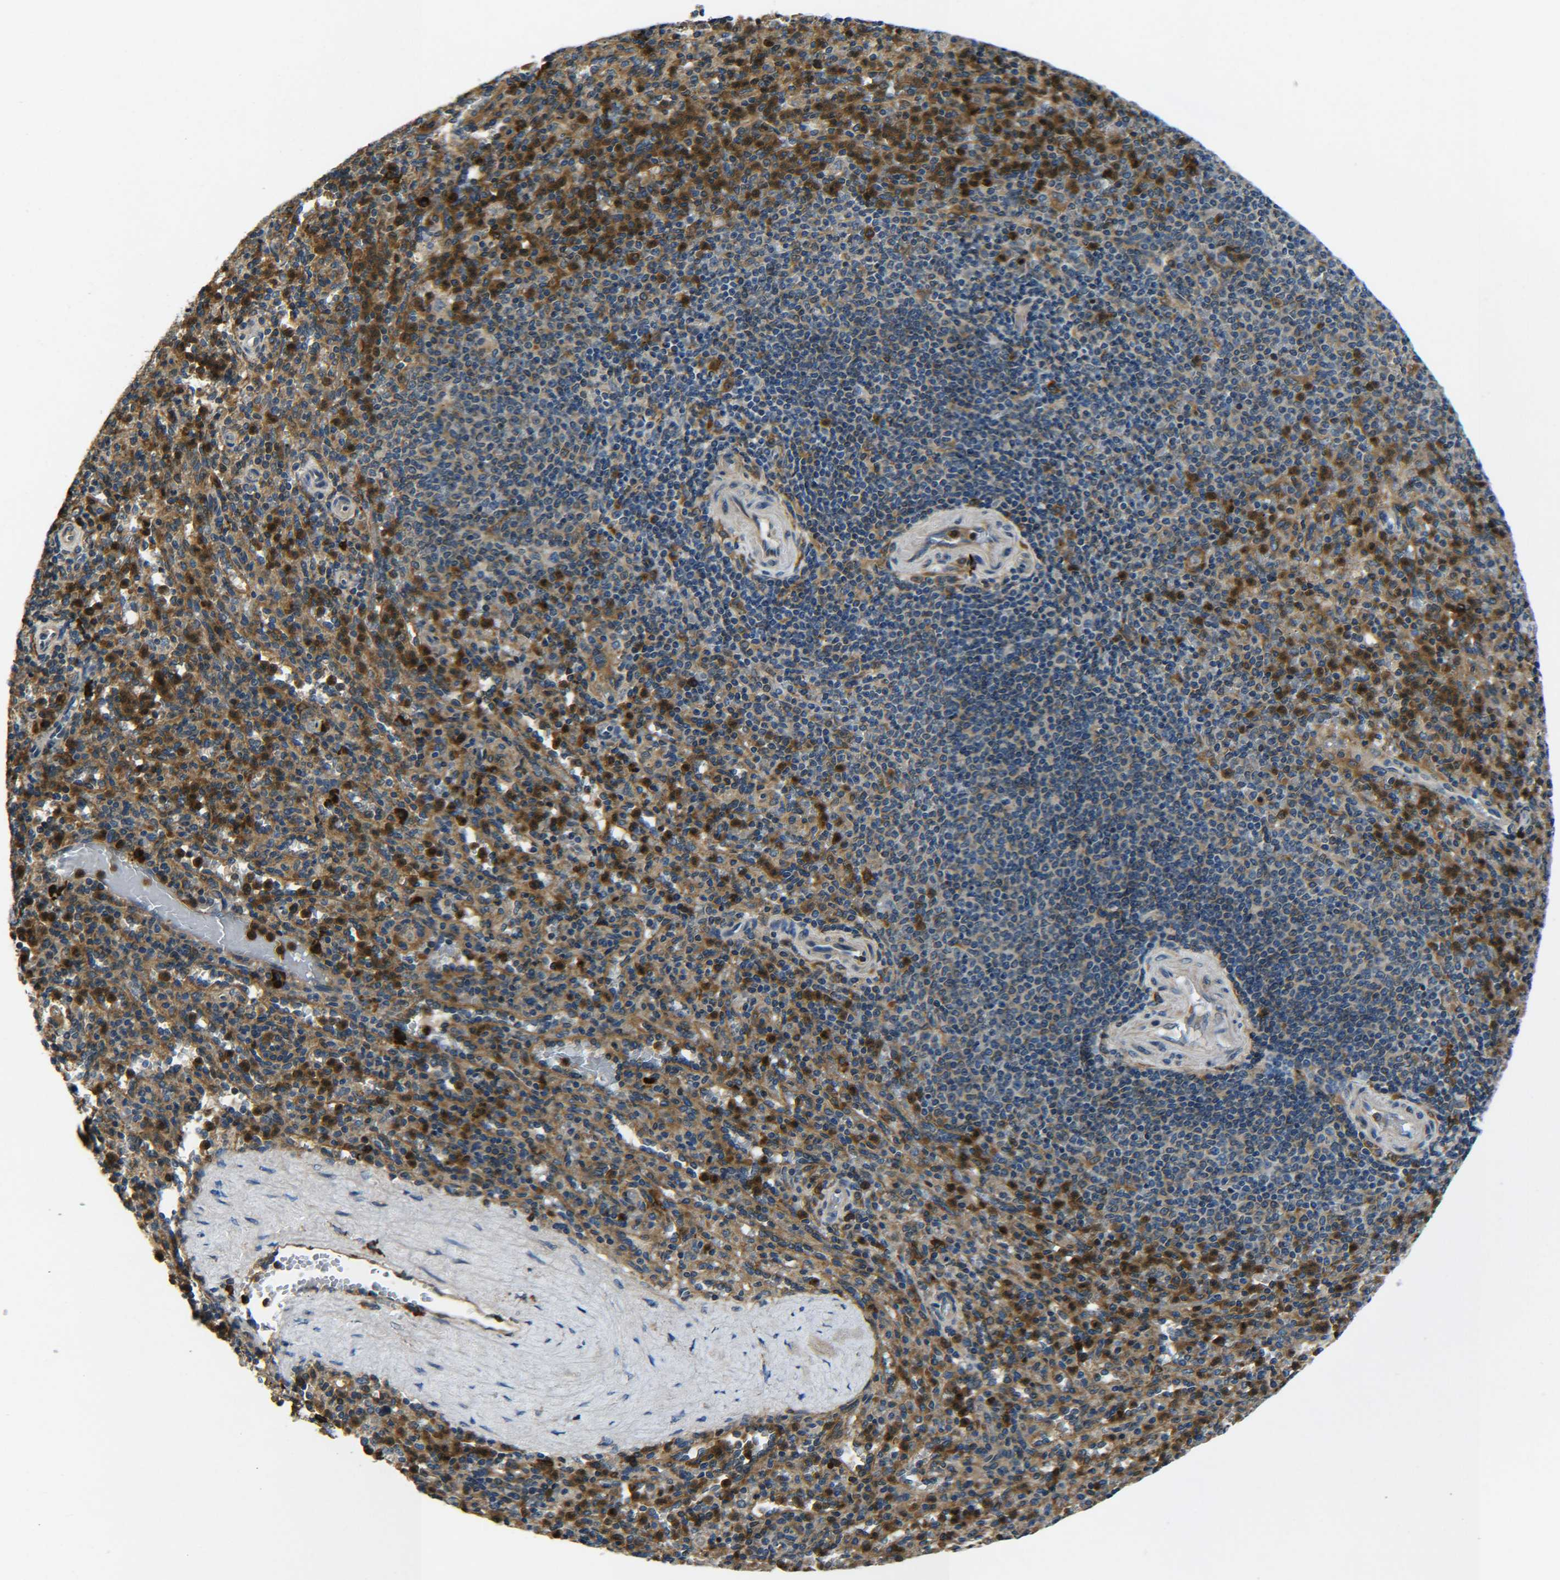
{"staining": {"intensity": "strong", "quantity": ">75%", "location": "cytoplasmic/membranous"}, "tissue": "spleen", "cell_type": "Cells in red pulp", "image_type": "normal", "snomed": [{"axis": "morphology", "description": "Normal tissue, NOS"}, {"axis": "topography", "description": "Spleen"}], "caption": "Unremarkable spleen reveals strong cytoplasmic/membranous staining in about >75% of cells in red pulp, visualized by immunohistochemistry.", "gene": "RAB1B", "patient": {"sex": "male", "age": 36}}